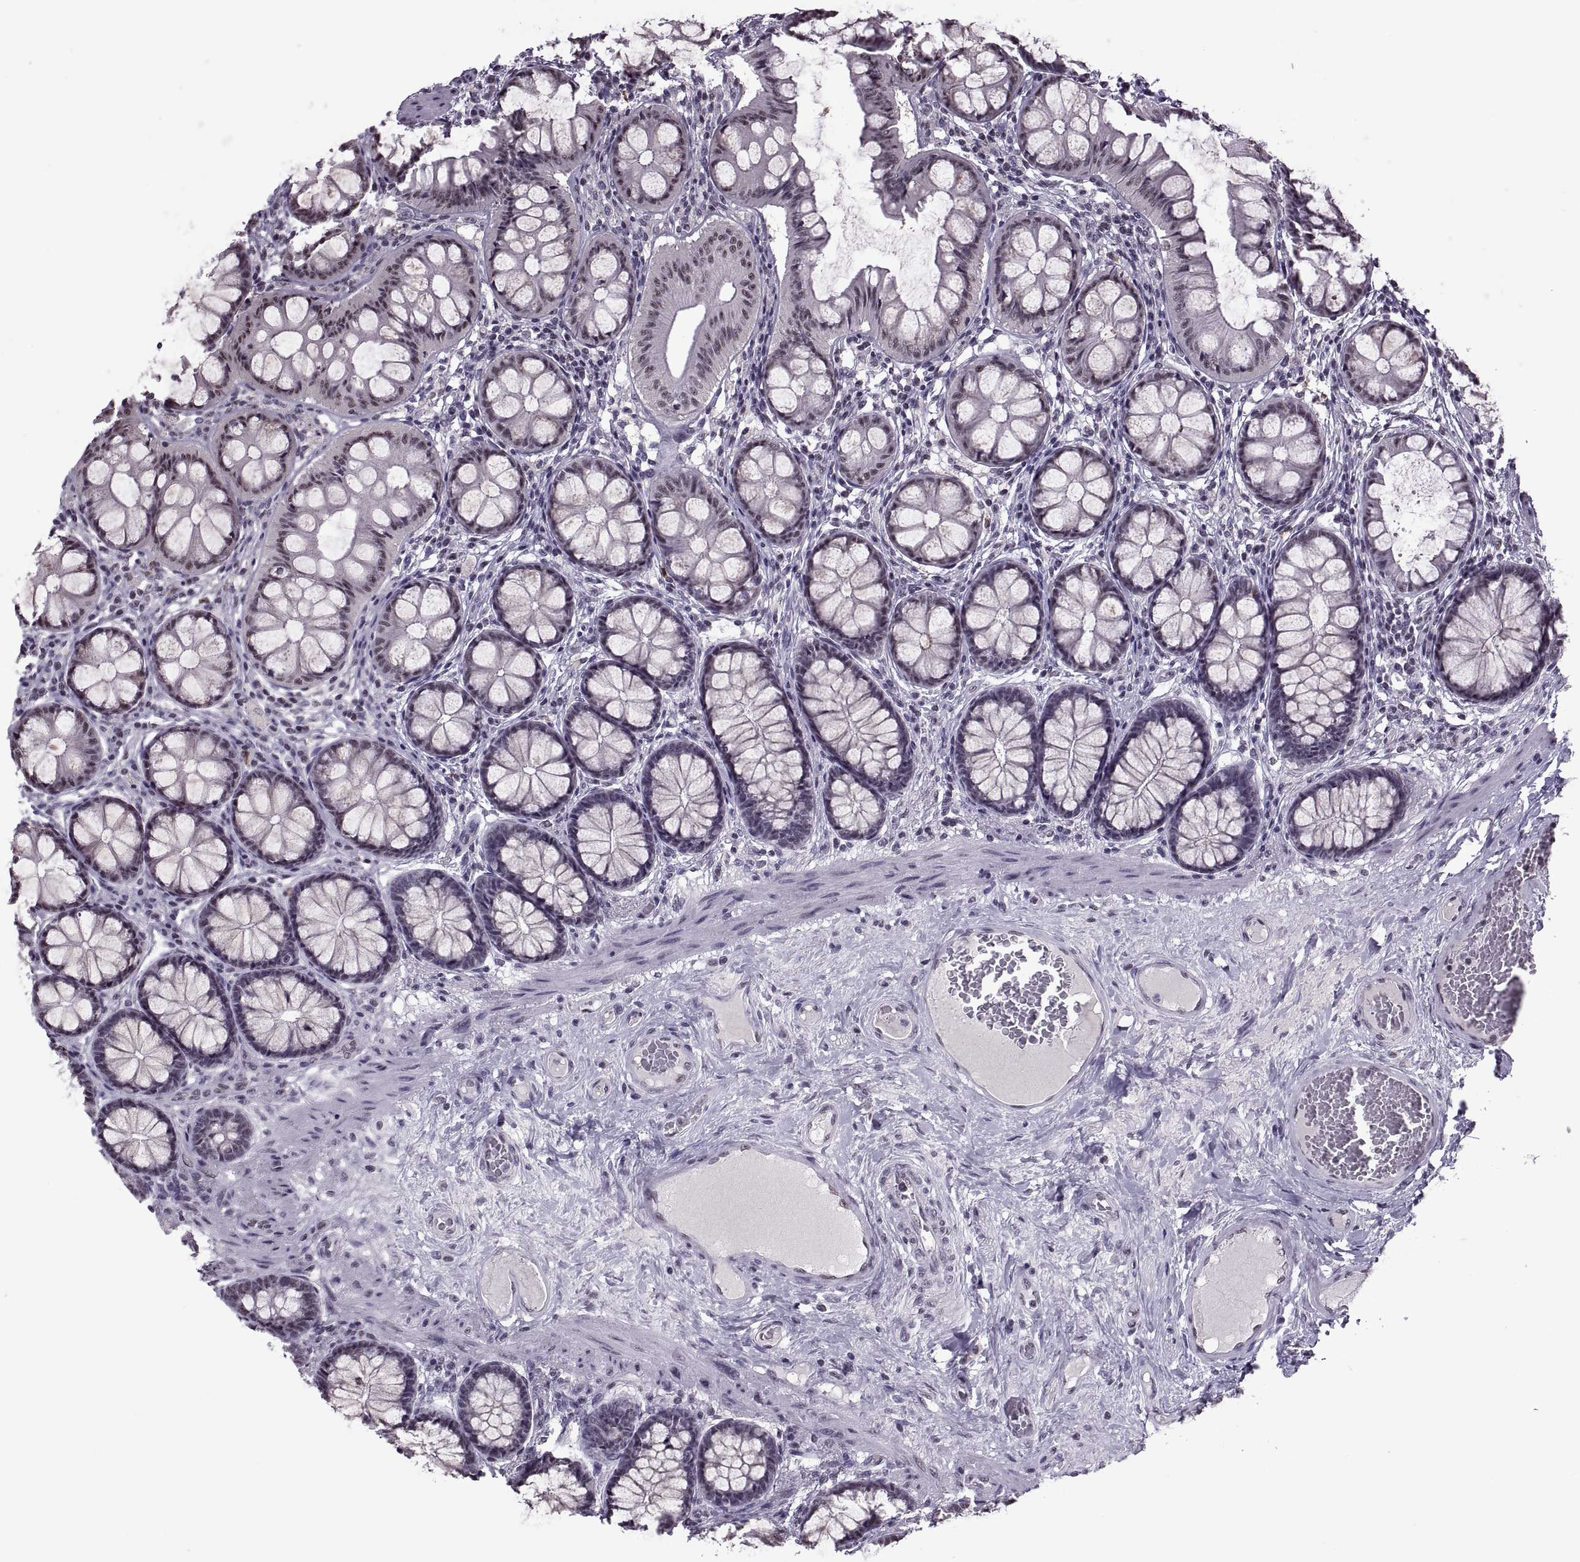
{"staining": {"intensity": "weak", "quantity": "25%-75%", "location": "nuclear"}, "tissue": "colon", "cell_type": "Endothelial cells", "image_type": "normal", "snomed": [{"axis": "morphology", "description": "Normal tissue, NOS"}, {"axis": "topography", "description": "Colon"}], "caption": "A histopathology image of human colon stained for a protein reveals weak nuclear brown staining in endothelial cells. The staining is performed using DAB (3,3'-diaminobenzidine) brown chromogen to label protein expression. The nuclei are counter-stained blue using hematoxylin.", "gene": "MAGEA4", "patient": {"sex": "female", "age": 65}}